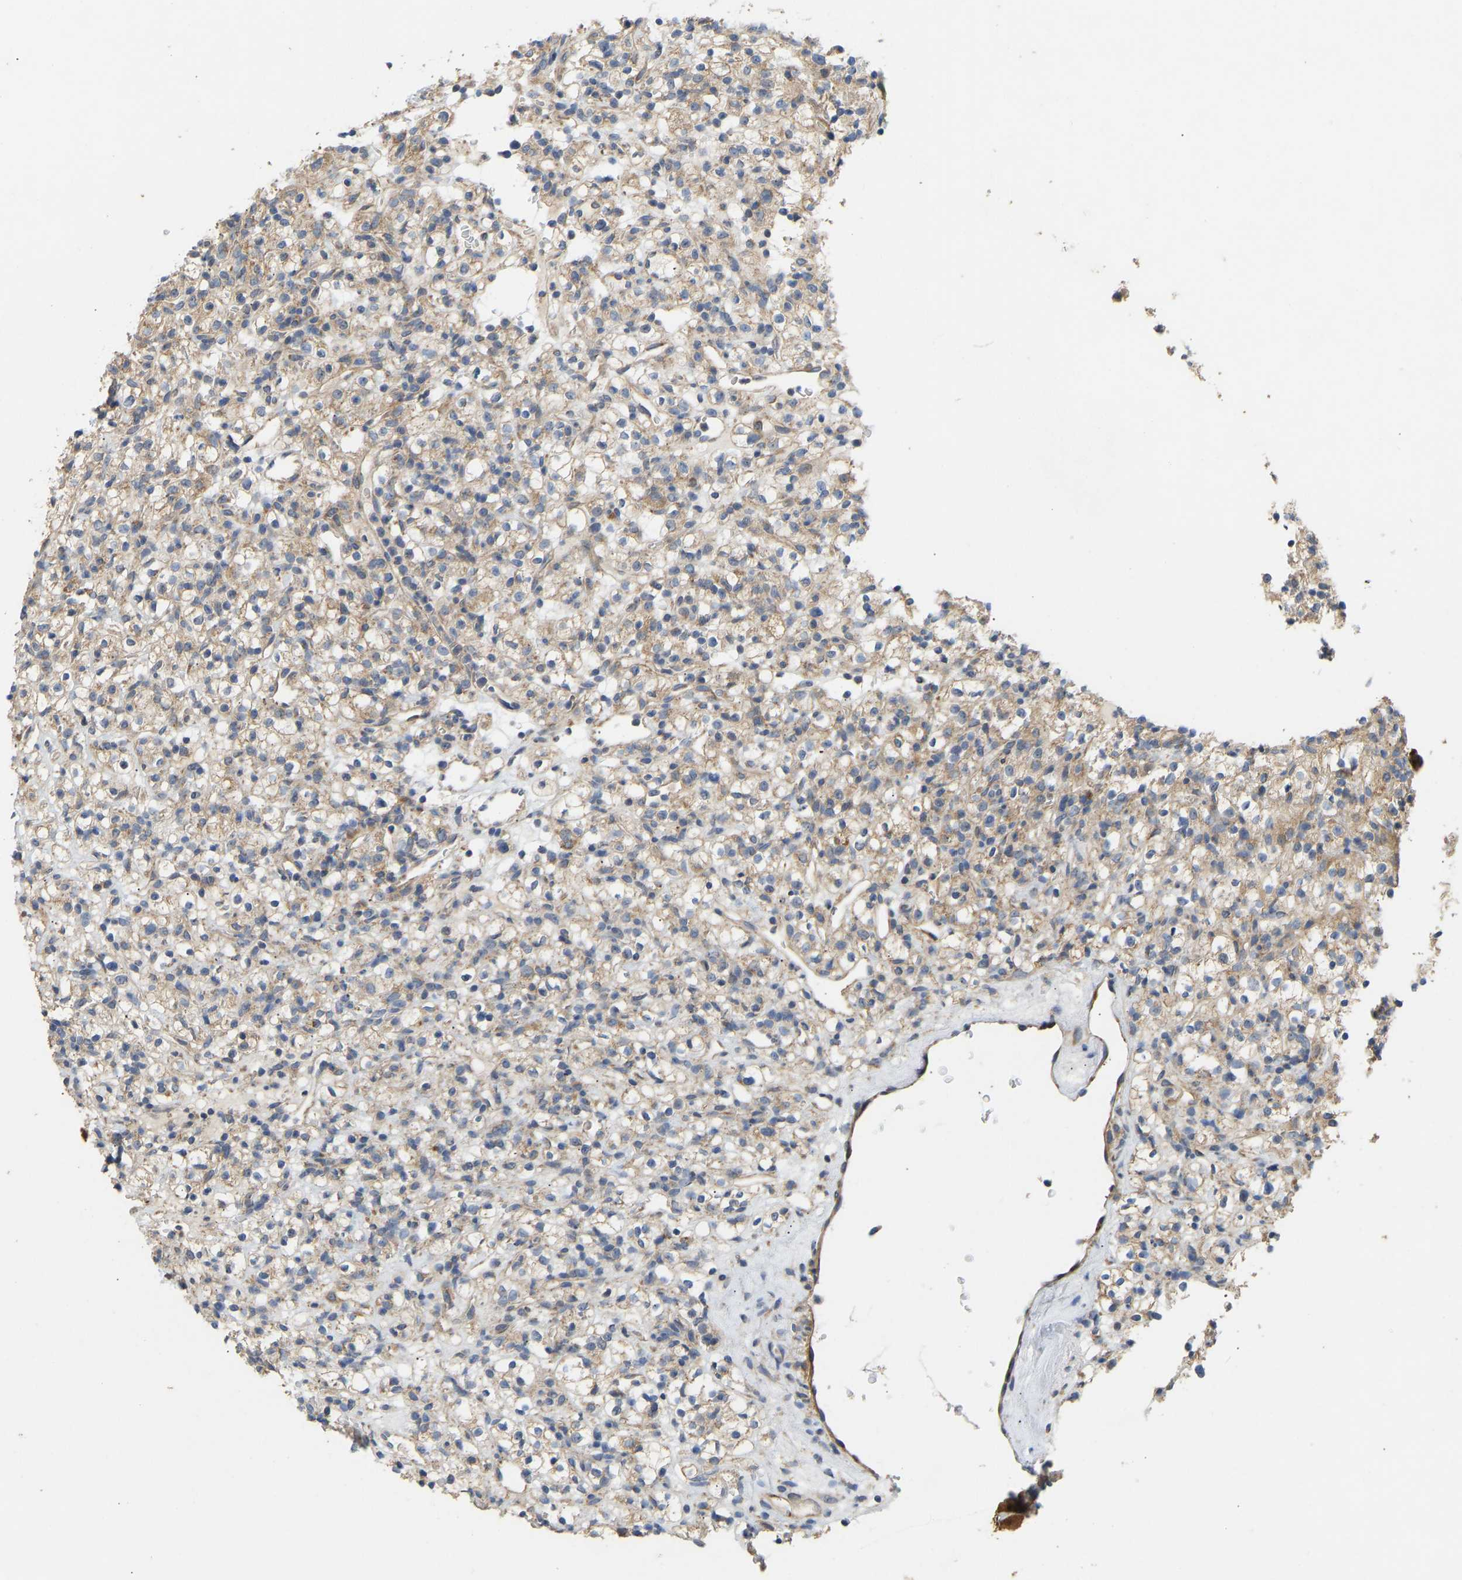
{"staining": {"intensity": "moderate", "quantity": "25%-75%", "location": "cytoplasmic/membranous"}, "tissue": "renal cancer", "cell_type": "Tumor cells", "image_type": "cancer", "snomed": [{"axis": "morphology", "description": "Adenocarcinoma, NOS"}, {"axis": "topography", "description": "Kidney"}], "caption": "DAB (3,3'-diaminobenzidine) immunohistochemical staining of human renal cancer (adenocarcinoma) demonstrates moderate cytoplasmic/membranous protein staining in about 25%-75% of tumor cells. Ihc stains the protein of interest in brown and the nuclei are stained blue.", "gene": "HACD2", "patient": {"sex": "male", "age": 78}}